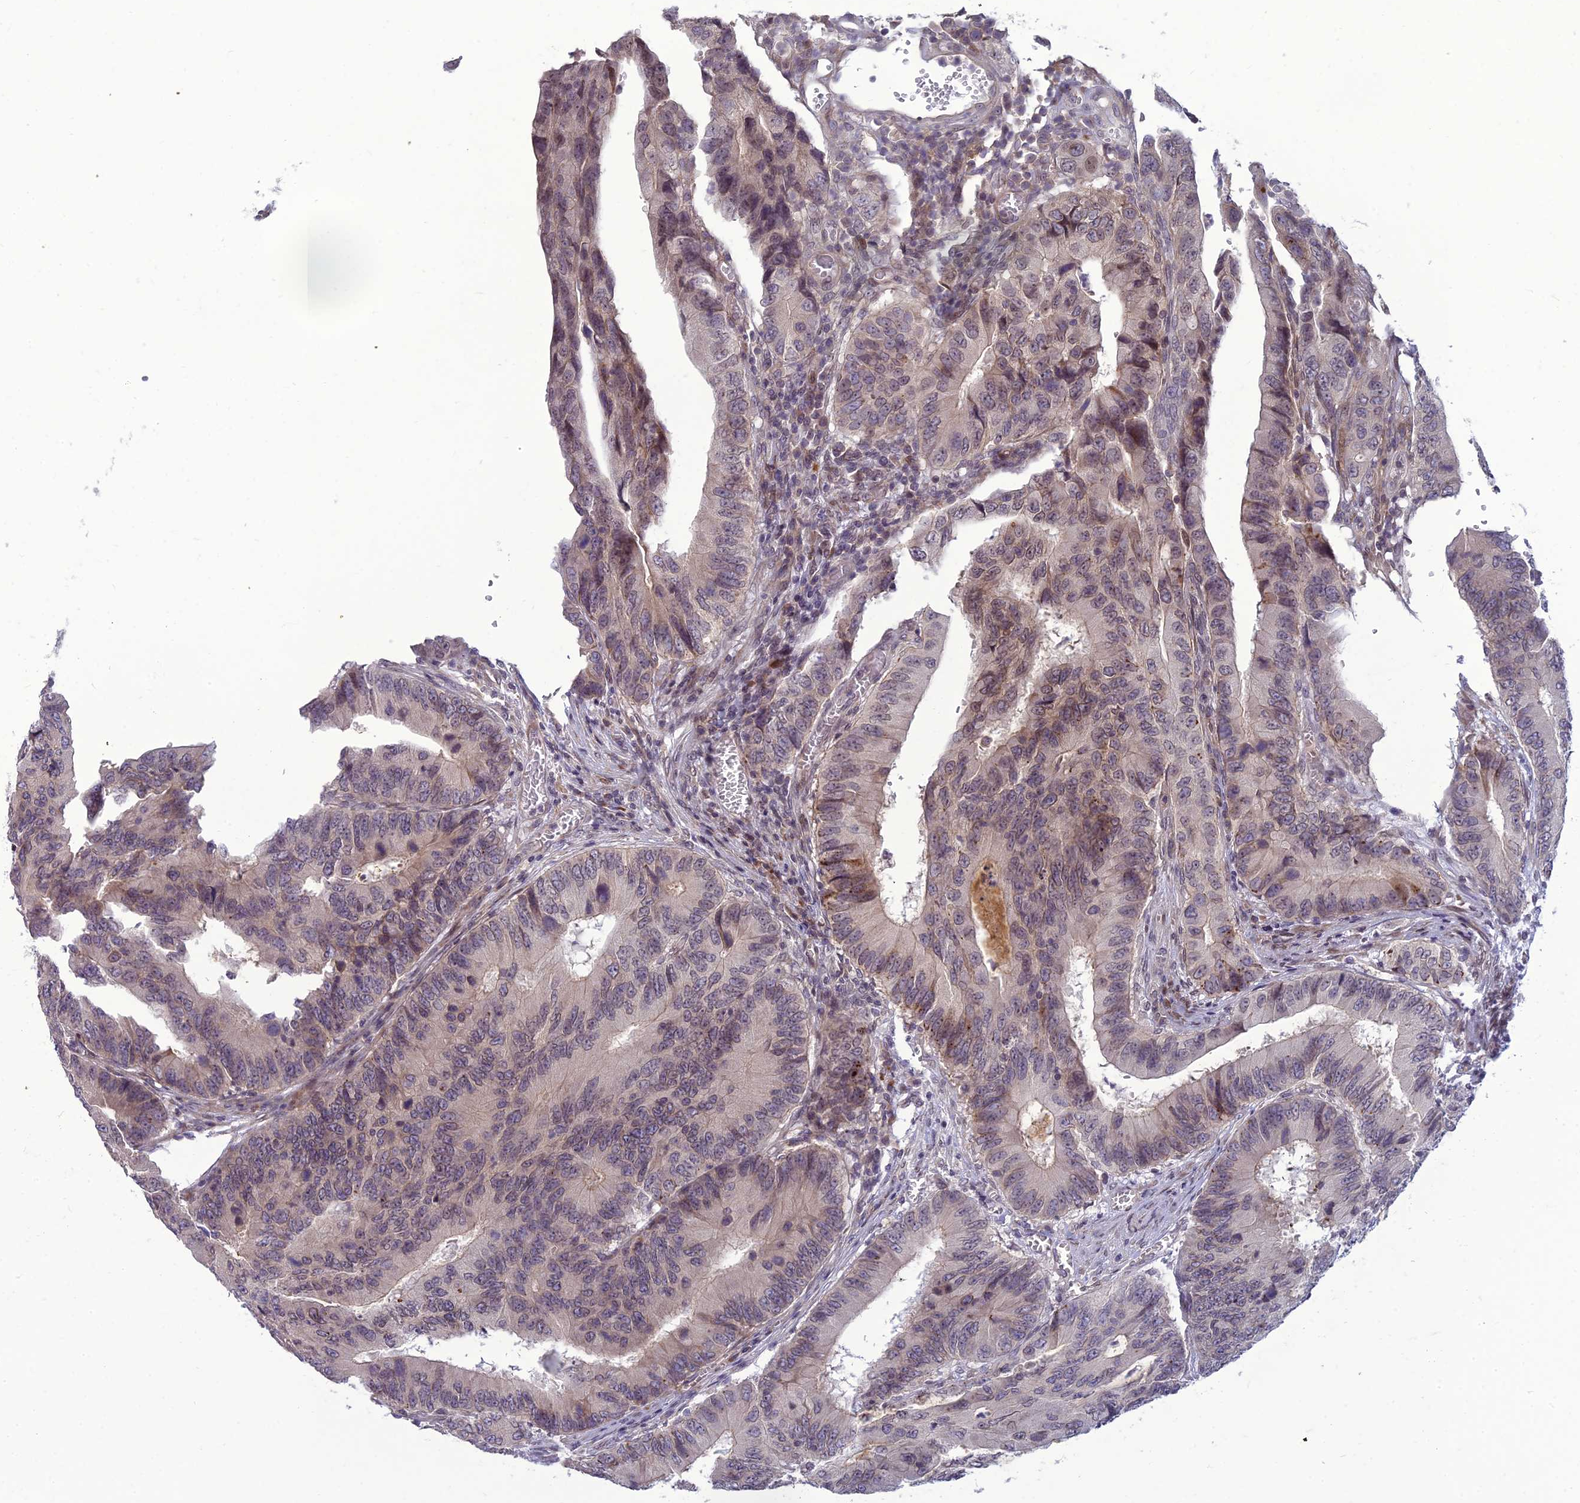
{"staining": {"intensity": "weak", "quantity": "<25%", "location": "nuclear"}, "tissue": "colorectal cancer", "cell_type": "Tumor cells", "image_type": "cancer", "snomed": [{"axis": "morphology", "description": "Adenocarcinoma, NOS"}, {"axis": "topography", "description": "Colon"}], "caption": "There is no significant positivity in tumor cells of colorectal adenocarcinoma.", "gene": "DTX2", "patient": {"sex": "male", "age": 85}}